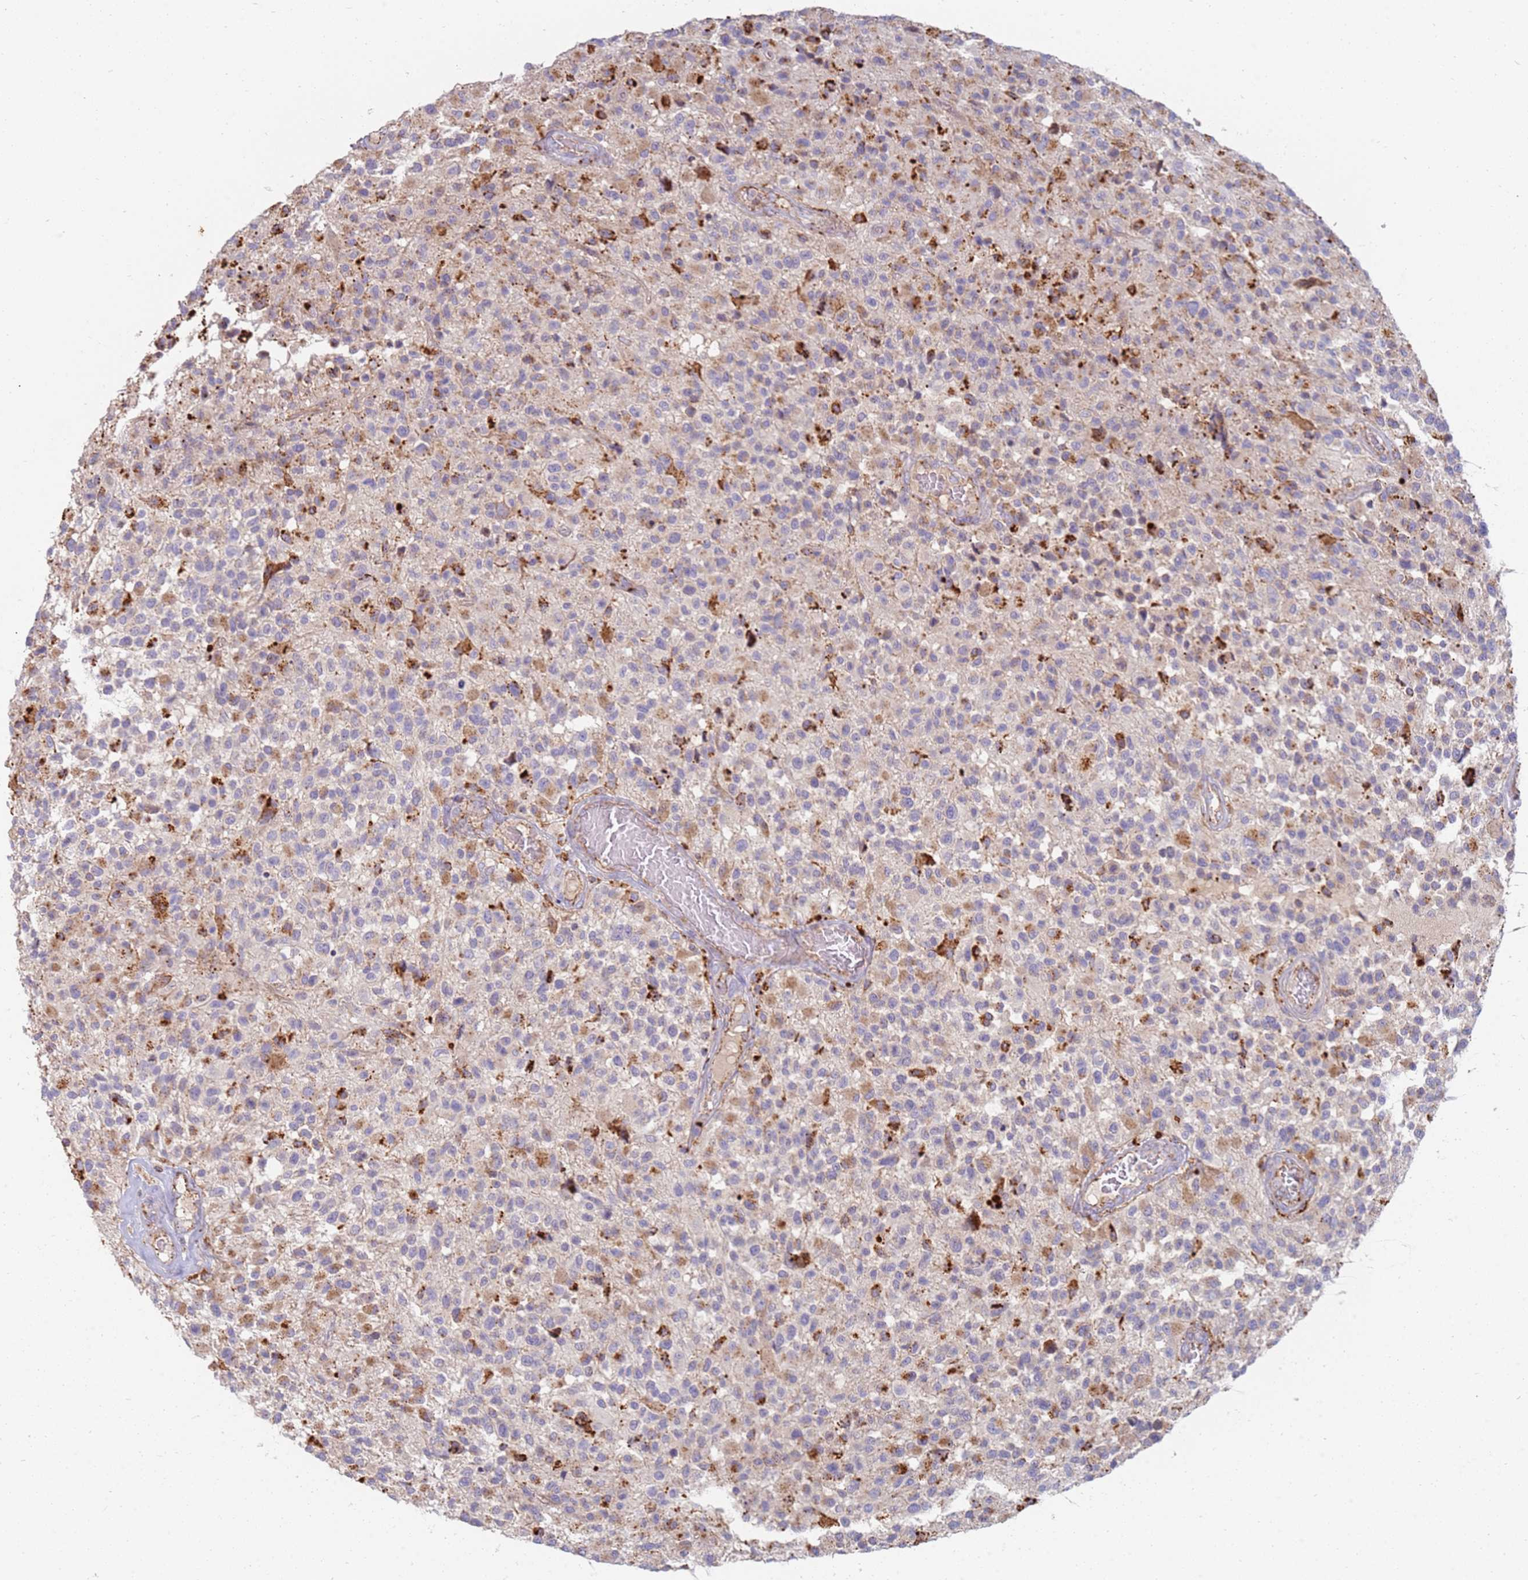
{"staining": {"intensity": "weak", "quantity": "<25%", "location": "cytoplasmic/membranous"}, "tissue": "glioma", "cell_type": "Tumor cells", "image_type": "cancer", "snomed": [{"axis": "morphology", "description": "Glioma, malignant, High grade"}, {"axis": "morphology", "description": "Glioblastoma, NOS"}, {"axis": "topography", "description": "Brain"}], "caption": "The photomicrograph exhibits no staining of tumor cells in glioblastoma.", "gene": "TMEM229B", "patient": {"sex": "male", "age": 60}}